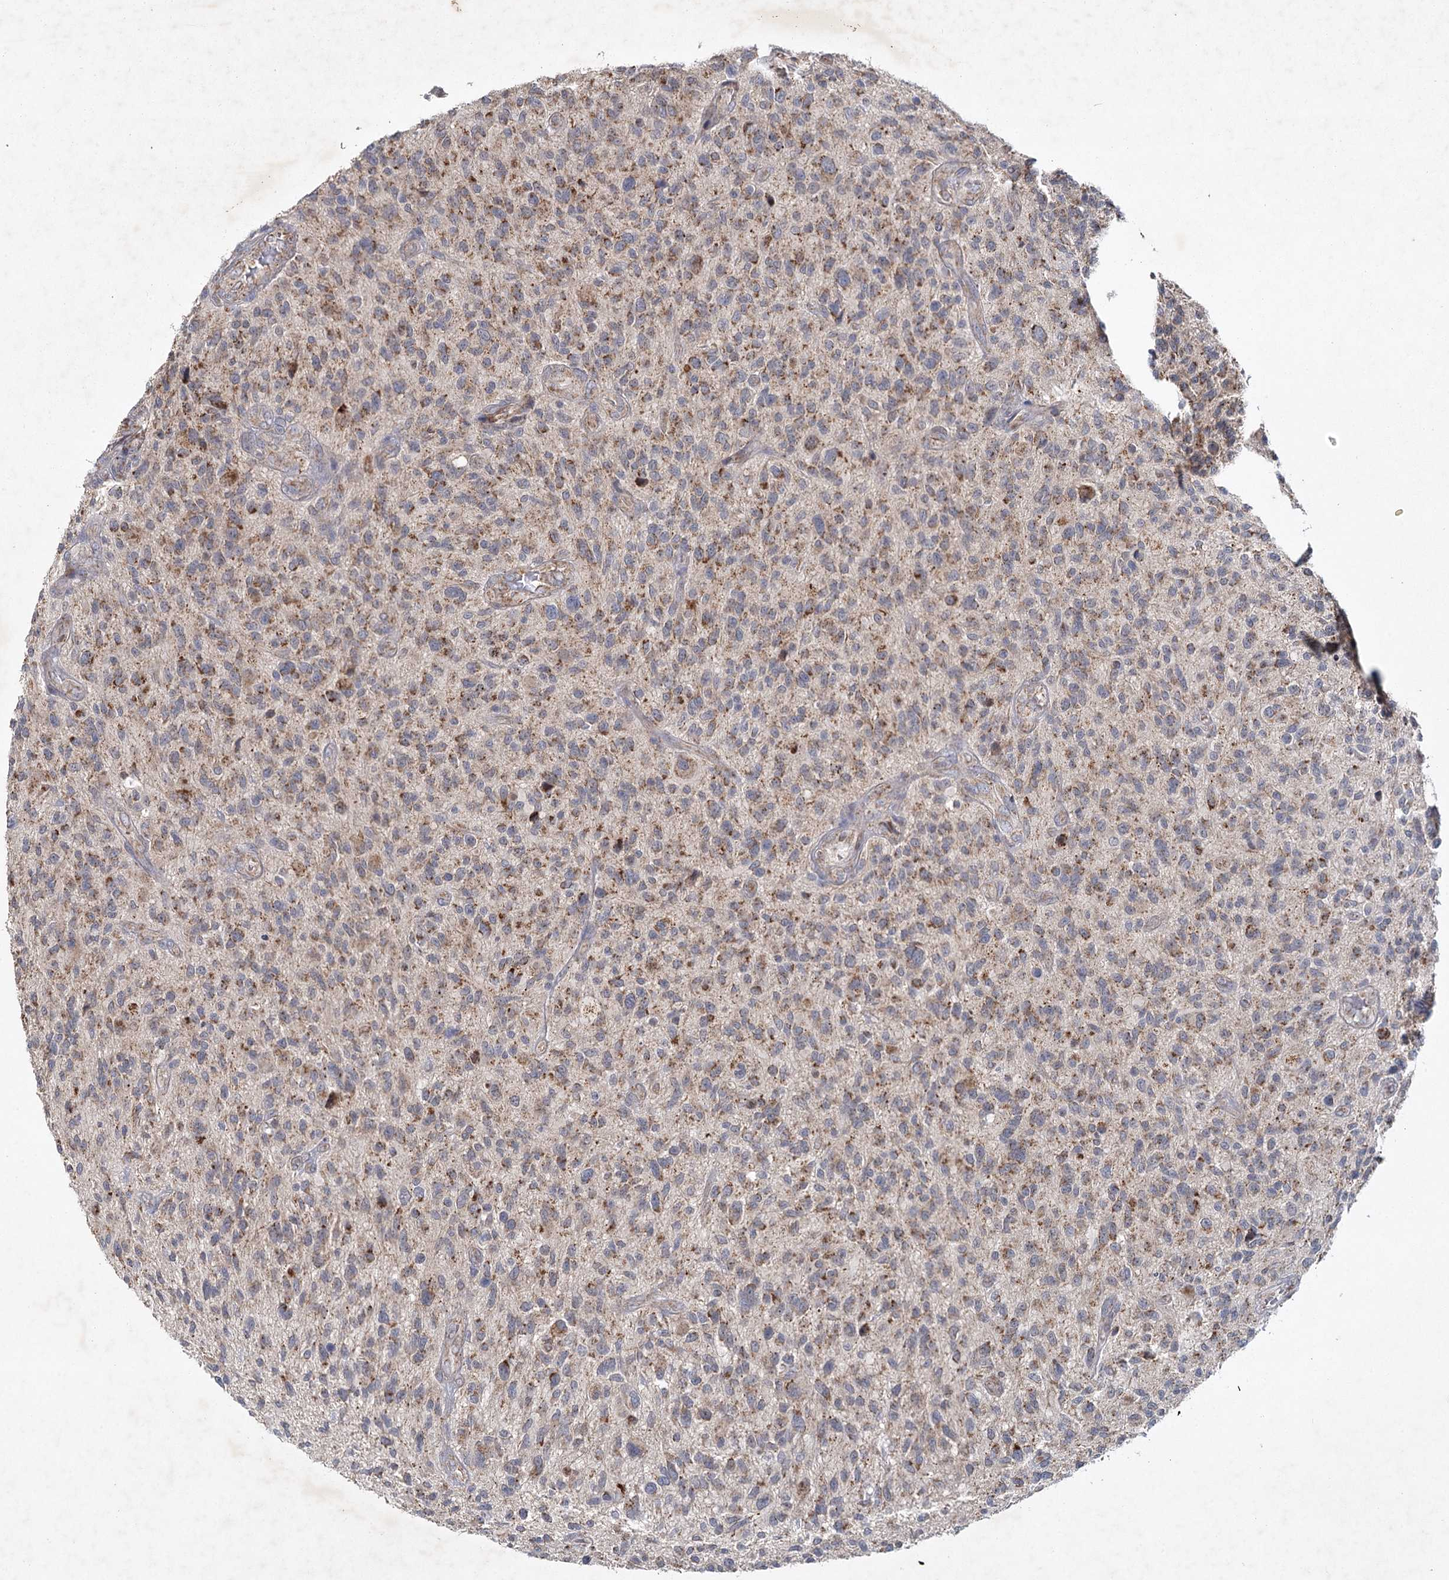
{"staining": {"intensity": "moderate", "quantity": ">75%", "location": "cytoplasmic/membranous"}, "tissue": "glioma", "cell_type": "Tumor cells", "image_type": "cancer", "snomed": [{"axis": "morphology", "description": "Glioma, malignant, High grade"}, {"axis": "topography", "description": "Brain"}], "caption": "The immunohistochemical stain labels moderate cytoplasmic/membranous staining in tumor cells of malignant high-grade glioma tissue. (IHC, brightfield microscopy, high magnification).", "gene": "MRPL44", "patient": {"sex": "male", "age": 47}}